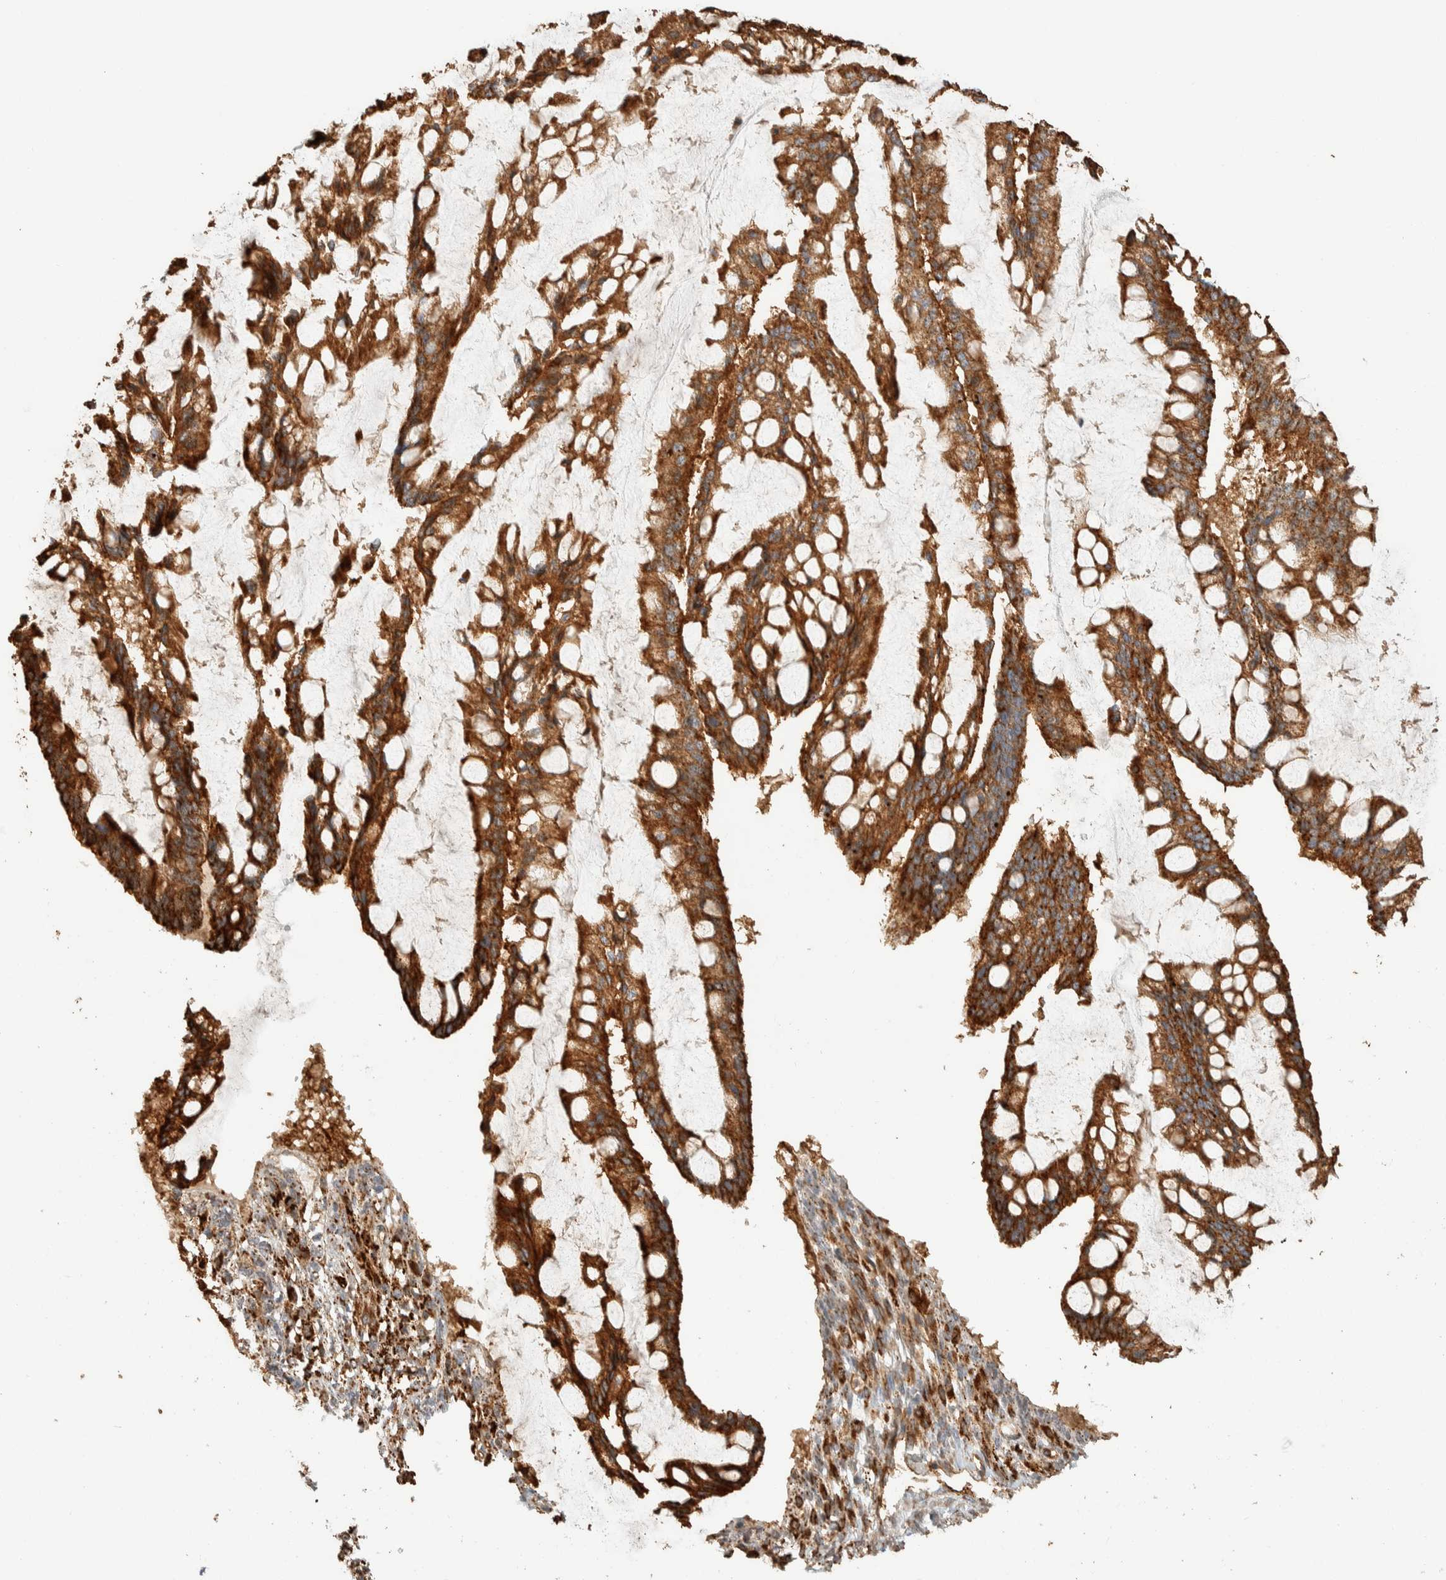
{"staining": {"intensity": "strong", "quantity": ">75%", "location": "cytoplasmic/membranous"}, "tissue": "ovarian cancer", "cell_type": "Tumor cells", "image_type": "cancer", "snomed": [{"axis": "morphology", "description": "Cystadenocarcinoma, mucinous, NOS"}, {"axis": "topography", "description": "Ovary"}], "caption": "IHC histopathology image of neoplastic tissue: human ovarian cancer stained using immunohistochemistry (IHC) exhibits high levels of strong protein expression localized specifically in the cytoplasmic/membranous of tumor cells, appearing as a cytoplasmic/membranous brown color.", "gene": "KIF9", "patient": {"sex": "female", "age": 73}}